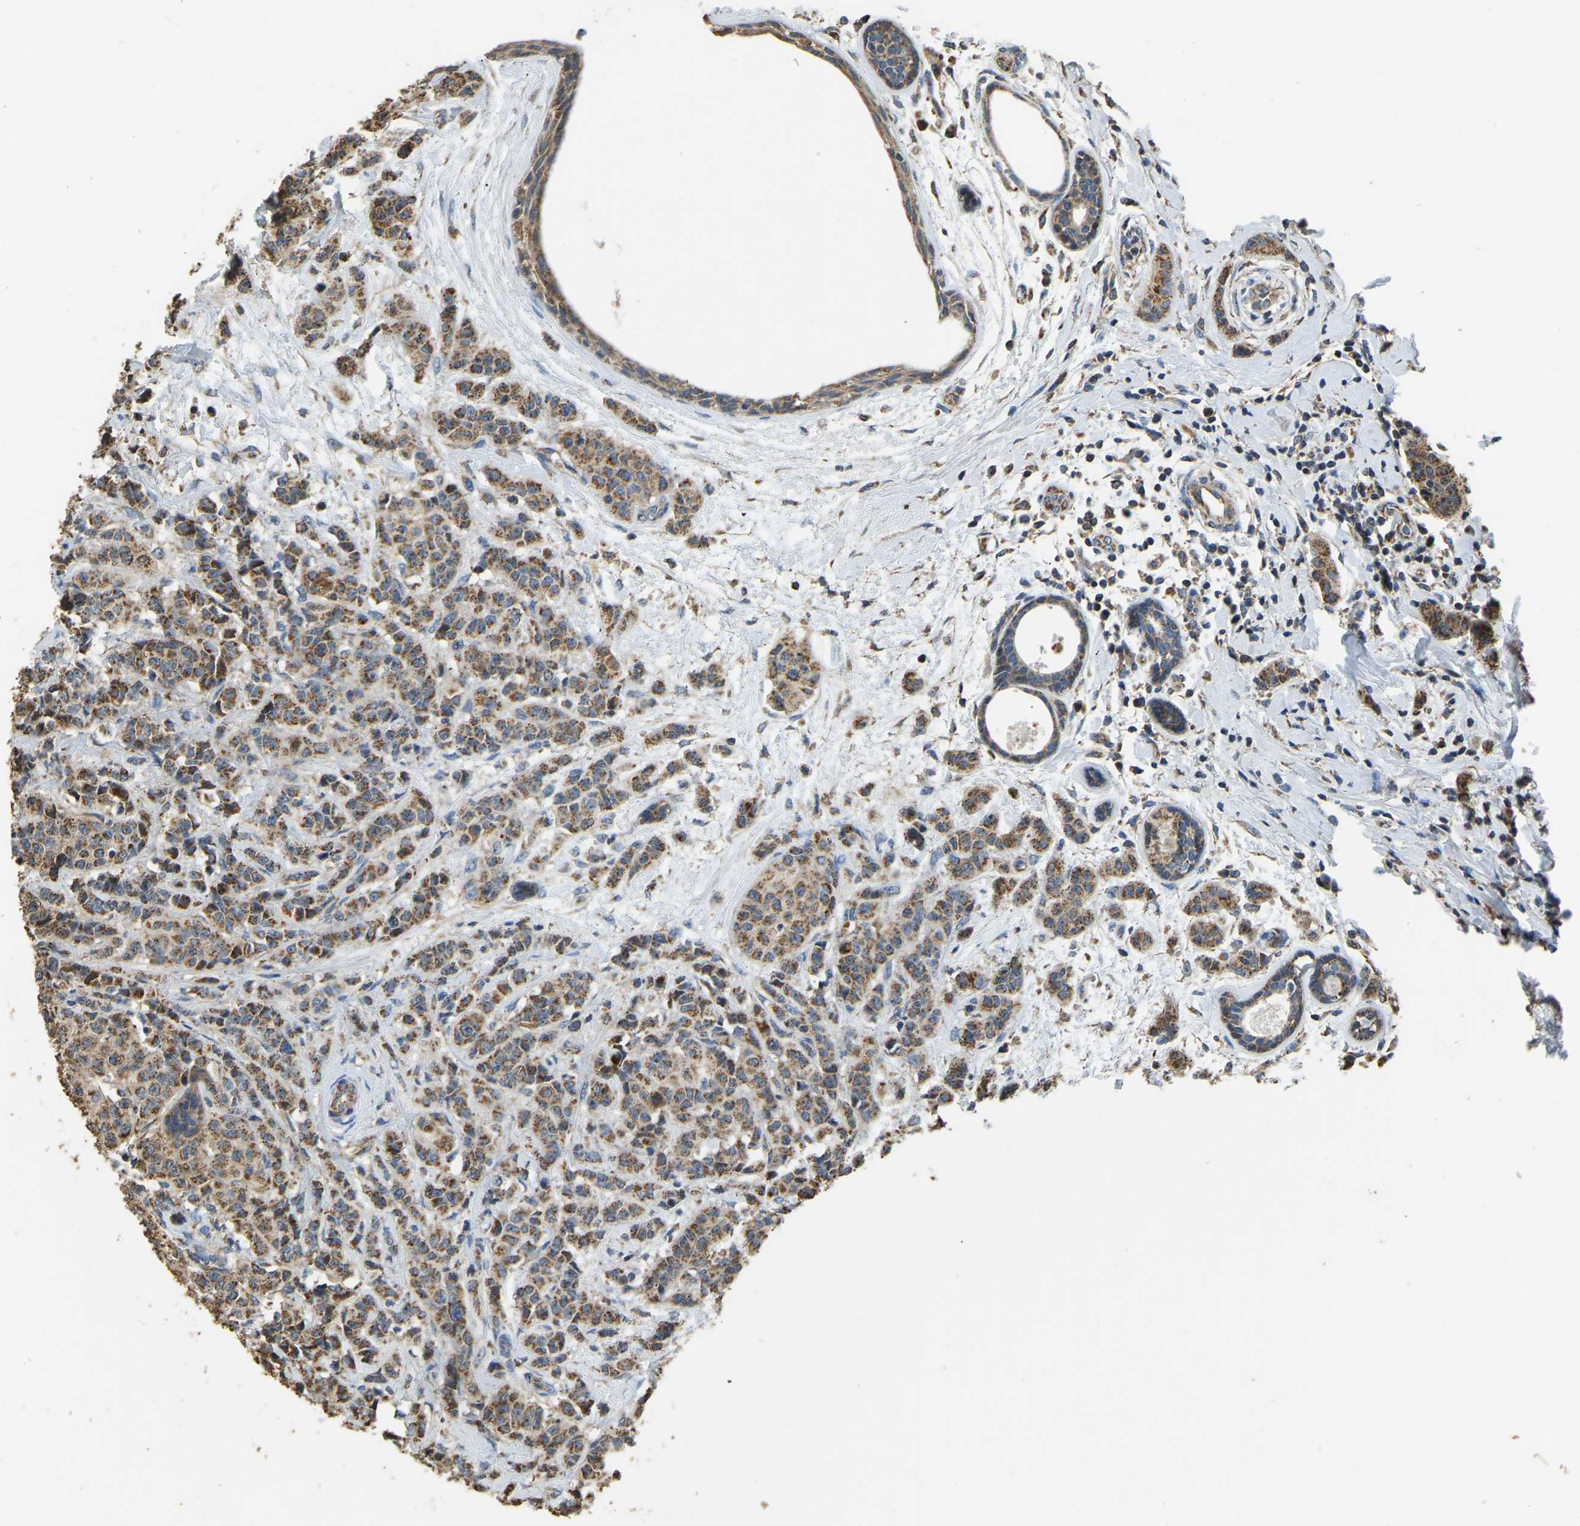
{"staining": {"intensity": "moderate", "quantity": ">75%", "location": "cytoplasmic/membranous"}, "tissue": "breast cancer", "cell_type": "Tumor cells", "image_type": "cancer", "snomed": [{"axis": "morphology", "description": "Normal tissue, NOS"}, {"axis": "morphology", "description": "Duct carcinoma"}, {"axis": "topography", "description": "Breast"}], "caption": "Breast cancer (intraductal carcinoma) tissue shows moderate cytoplasmic/membranous staining in approximately >75% of tumor cells", "gene": "TUFM", "patient": {"sex": "female", "age": 40}}